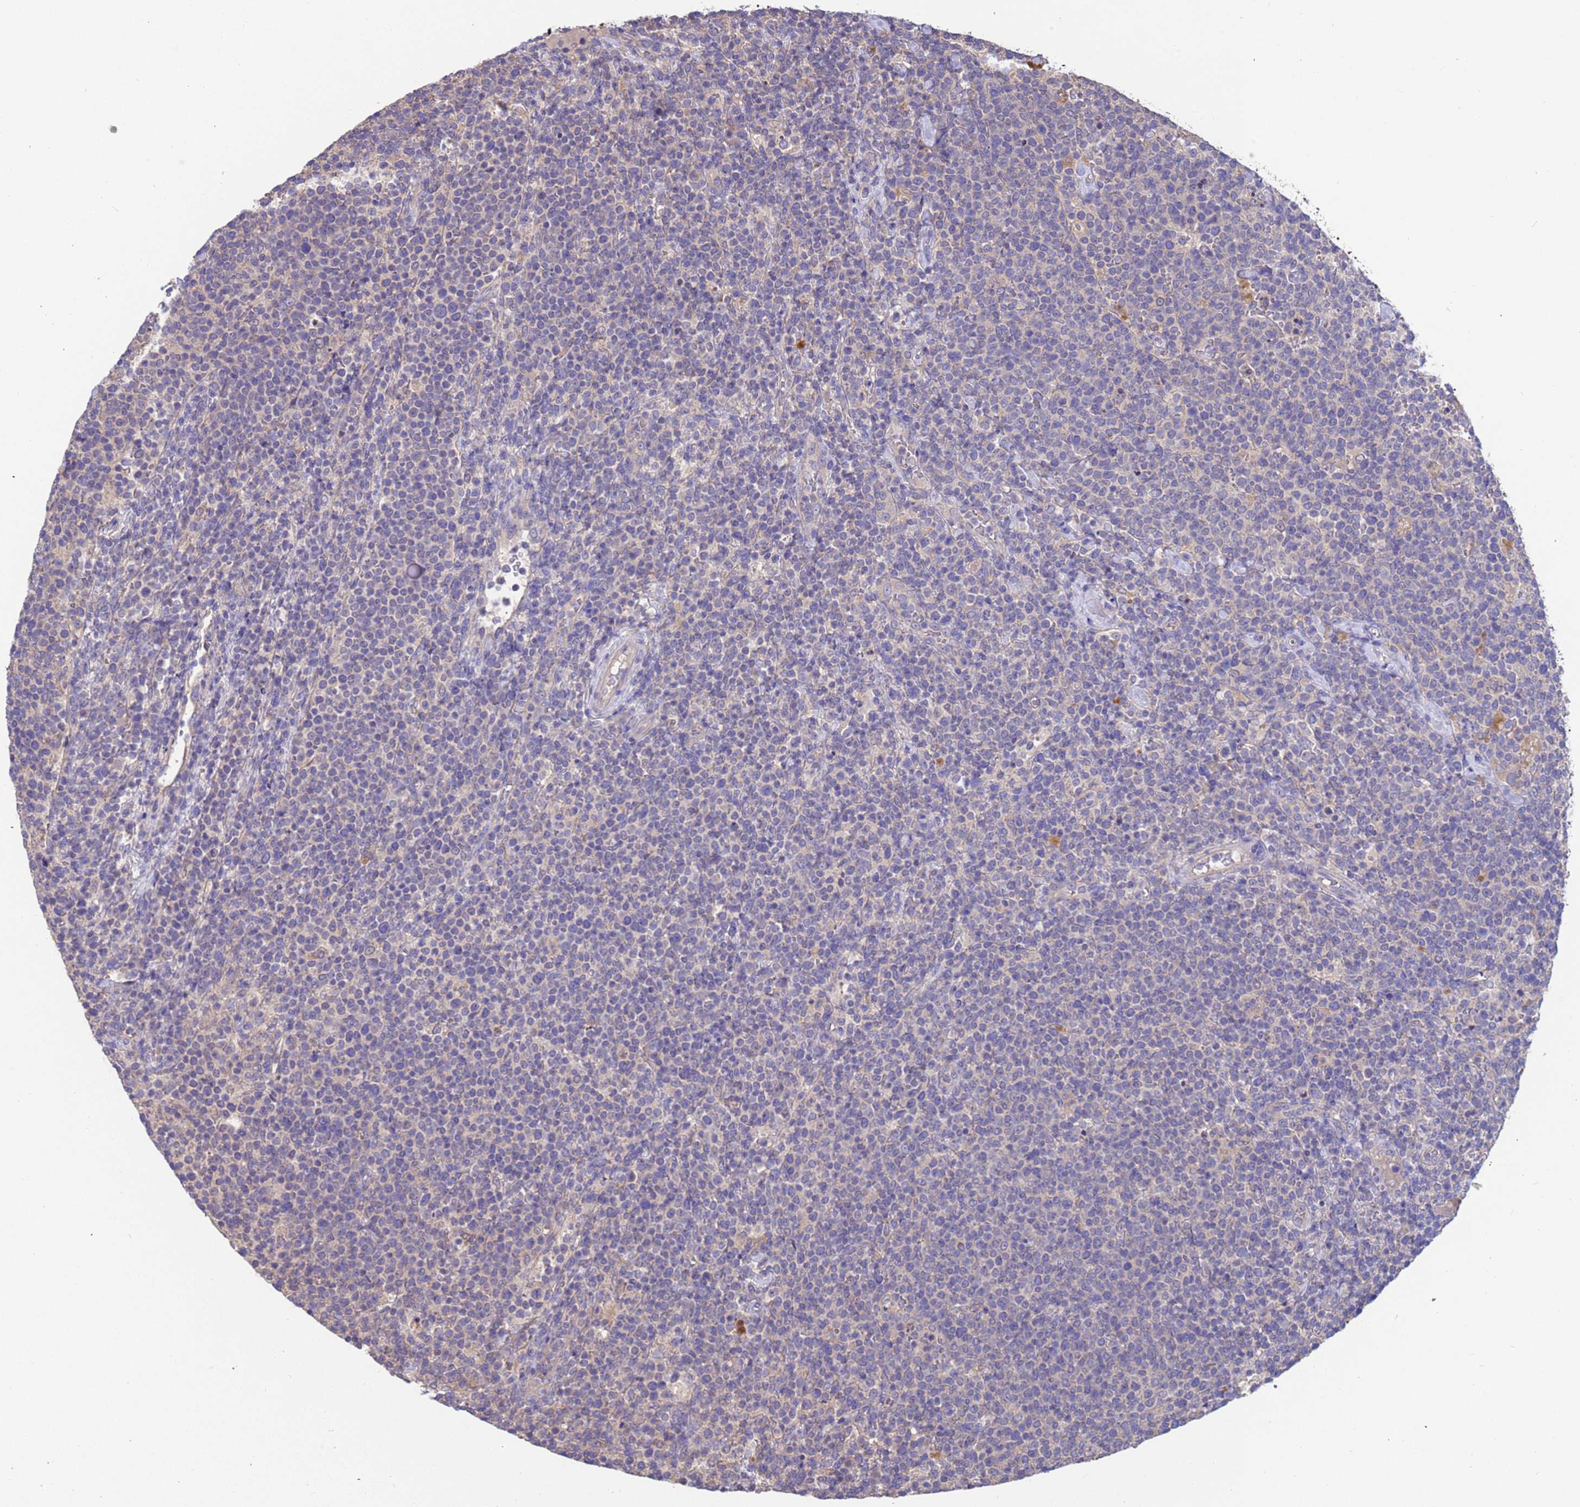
{"staining": {"intensity": "negative", "quantity": "none", "location": "none"}, "tissue": "lymphoma", "cell_type": "Tumor cells", "image_type": "cancer", "snomed": [{"axis": "morphology", "description": "Malignant lymphoma, non-Hodgkin's type, High grade"}, {"axis": "topography", "description": "Lymph node"}], "caption": "DAB immunohistochemical staining of human lymphoma demonstrates no significant staining in tumor cells.", "gene": "SRL", "patient": {"sex": "male", "age": 61}}